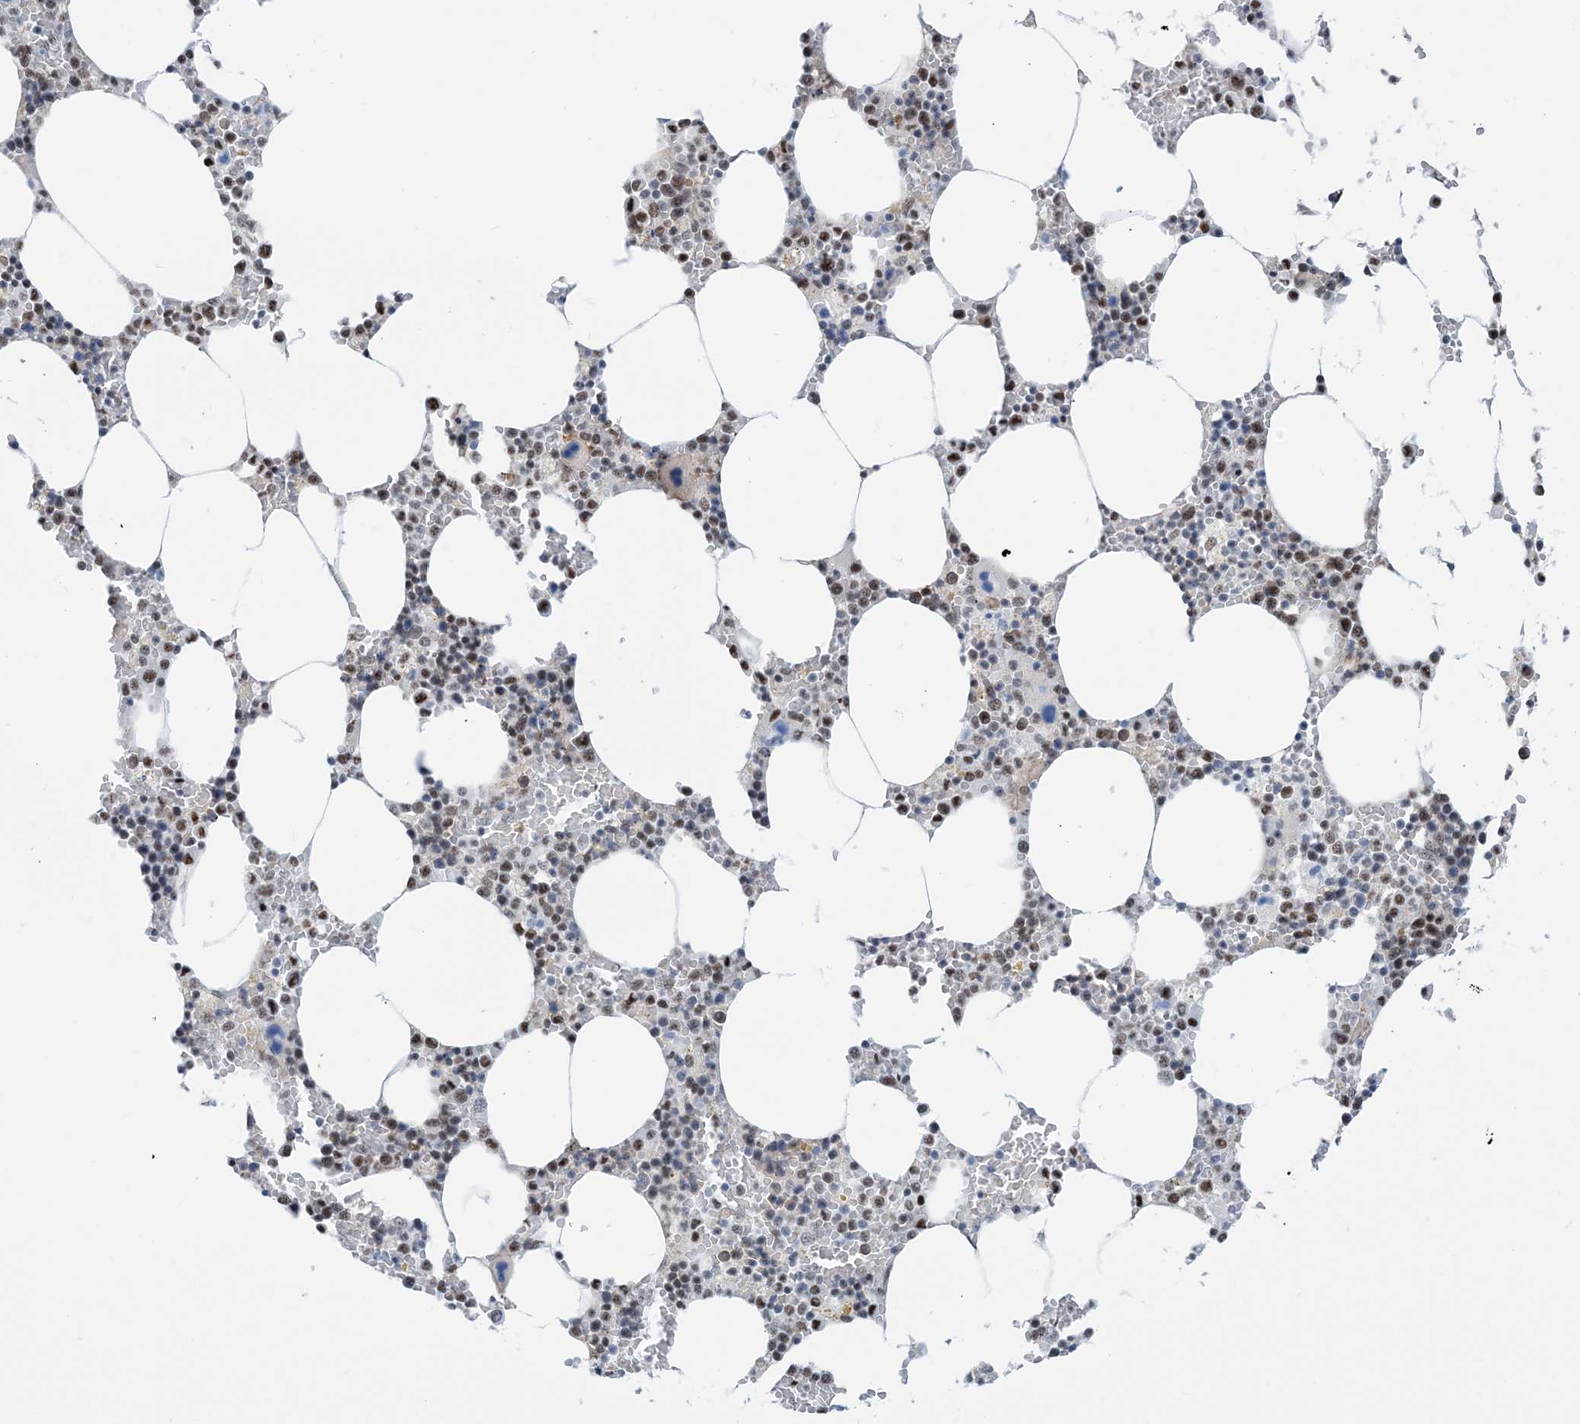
{"staining": {"intensity": "strong", "quantity": "25%-75%", "location": "nuclear"}, "tissue": "bone marrow", "cell_type": "Hematopoietic cells", "image_type": "normal", "snomed": [{"axis": "morphology", "description": "Normal tissue, NOS"}, {"axis": "topography", "description": "Bone marrow"}], "caption": "DAB (3,3'-diaminobenzidine) immunohistochemical staining of unremarkable human bone marrow exhibits strong nuclear protein expression in about 25%-75% of hematopoietic cells. (DAB (3,3'-diaminobenzidine) IHC, brown staining for protein, blue staining for nuclei).", "gene": "HEMK1", "patient": {"sex": "male", "age": 70}}